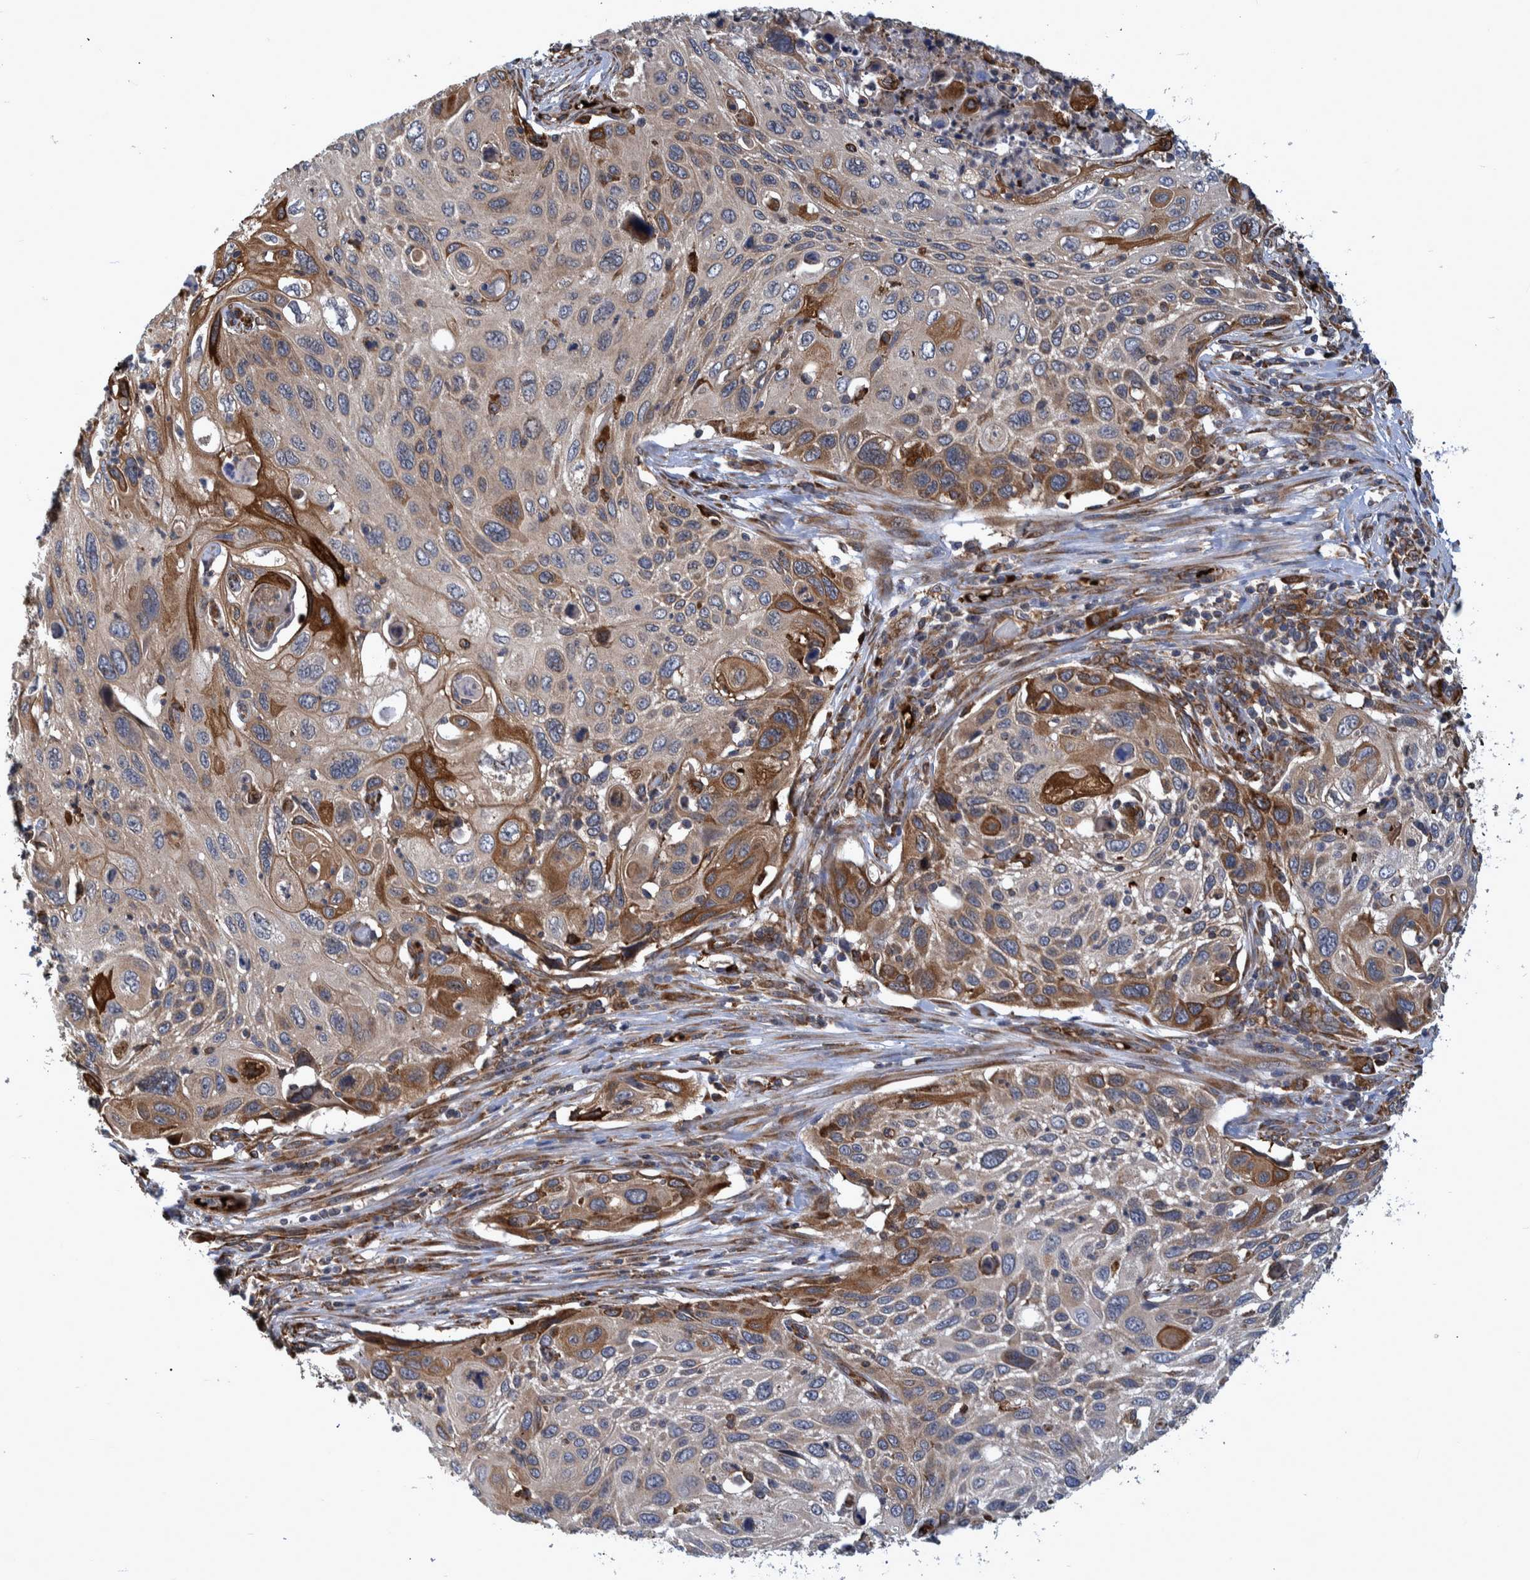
{"staining": {"intensity": "moderate", "quantity": "25%-75%", "location": "cytoplasmic/membranous"}, "tissue": "cervical cancer", "cell_type": "Tumor cells", "image_type": "cancer", "snomed": [{"axis": "morphology", "description": "Squamous cell carcinoma, NOS"}, {"axis": "topography", "description": "Cervix"}], "caption": "This image displays immunohistochemistry staining of human cervical squamous cell carcinoma, with medium moderate cytoplasmic/membranous staining in about 25%-75% of tumor cells.", "gene": "SPAG5", "patient": {"sex": "female", "age": 70}}